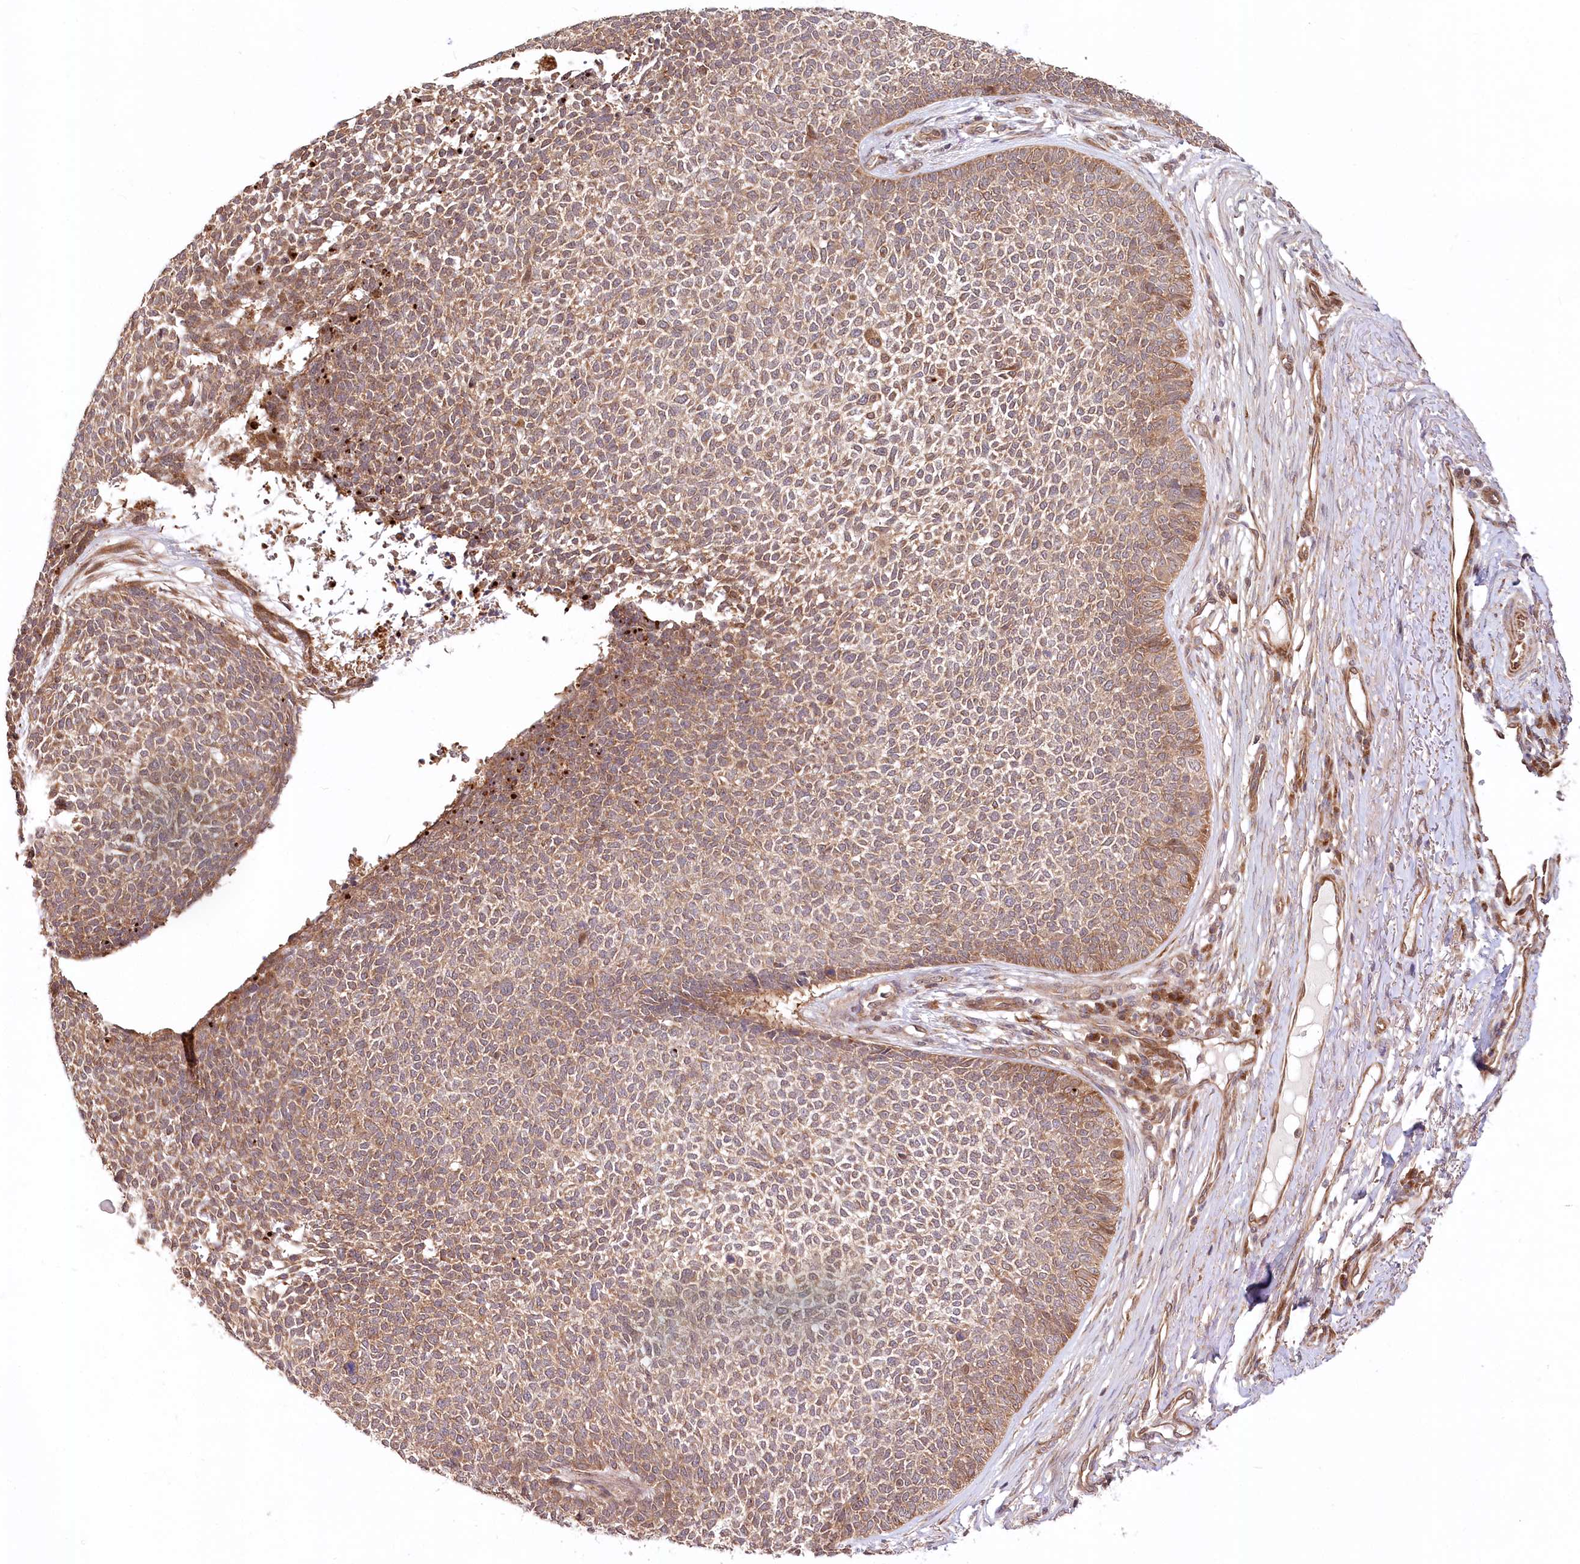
{"staining": {"intensity": "moderate", "quantity": "25%-75%", "location": "cytoplasmic/membranous"}, "tissue": "skin cancer", "cell_type": "Tumor cells", "image_type": "cancer", "snomed": [{"axis": "morphology", "description": "Basal cell carcinoma"}, {"axis": "topography", "description": "Skin"}], "caption": "A micrograph showing moderate cytoplasmic/membranous expression in about 25%-75% of tumor cells in skin cancer, as visualized by brown immunohistochemical staining.", "gene": "CEP70", "patient": {"sex": "female", "age": 84}}